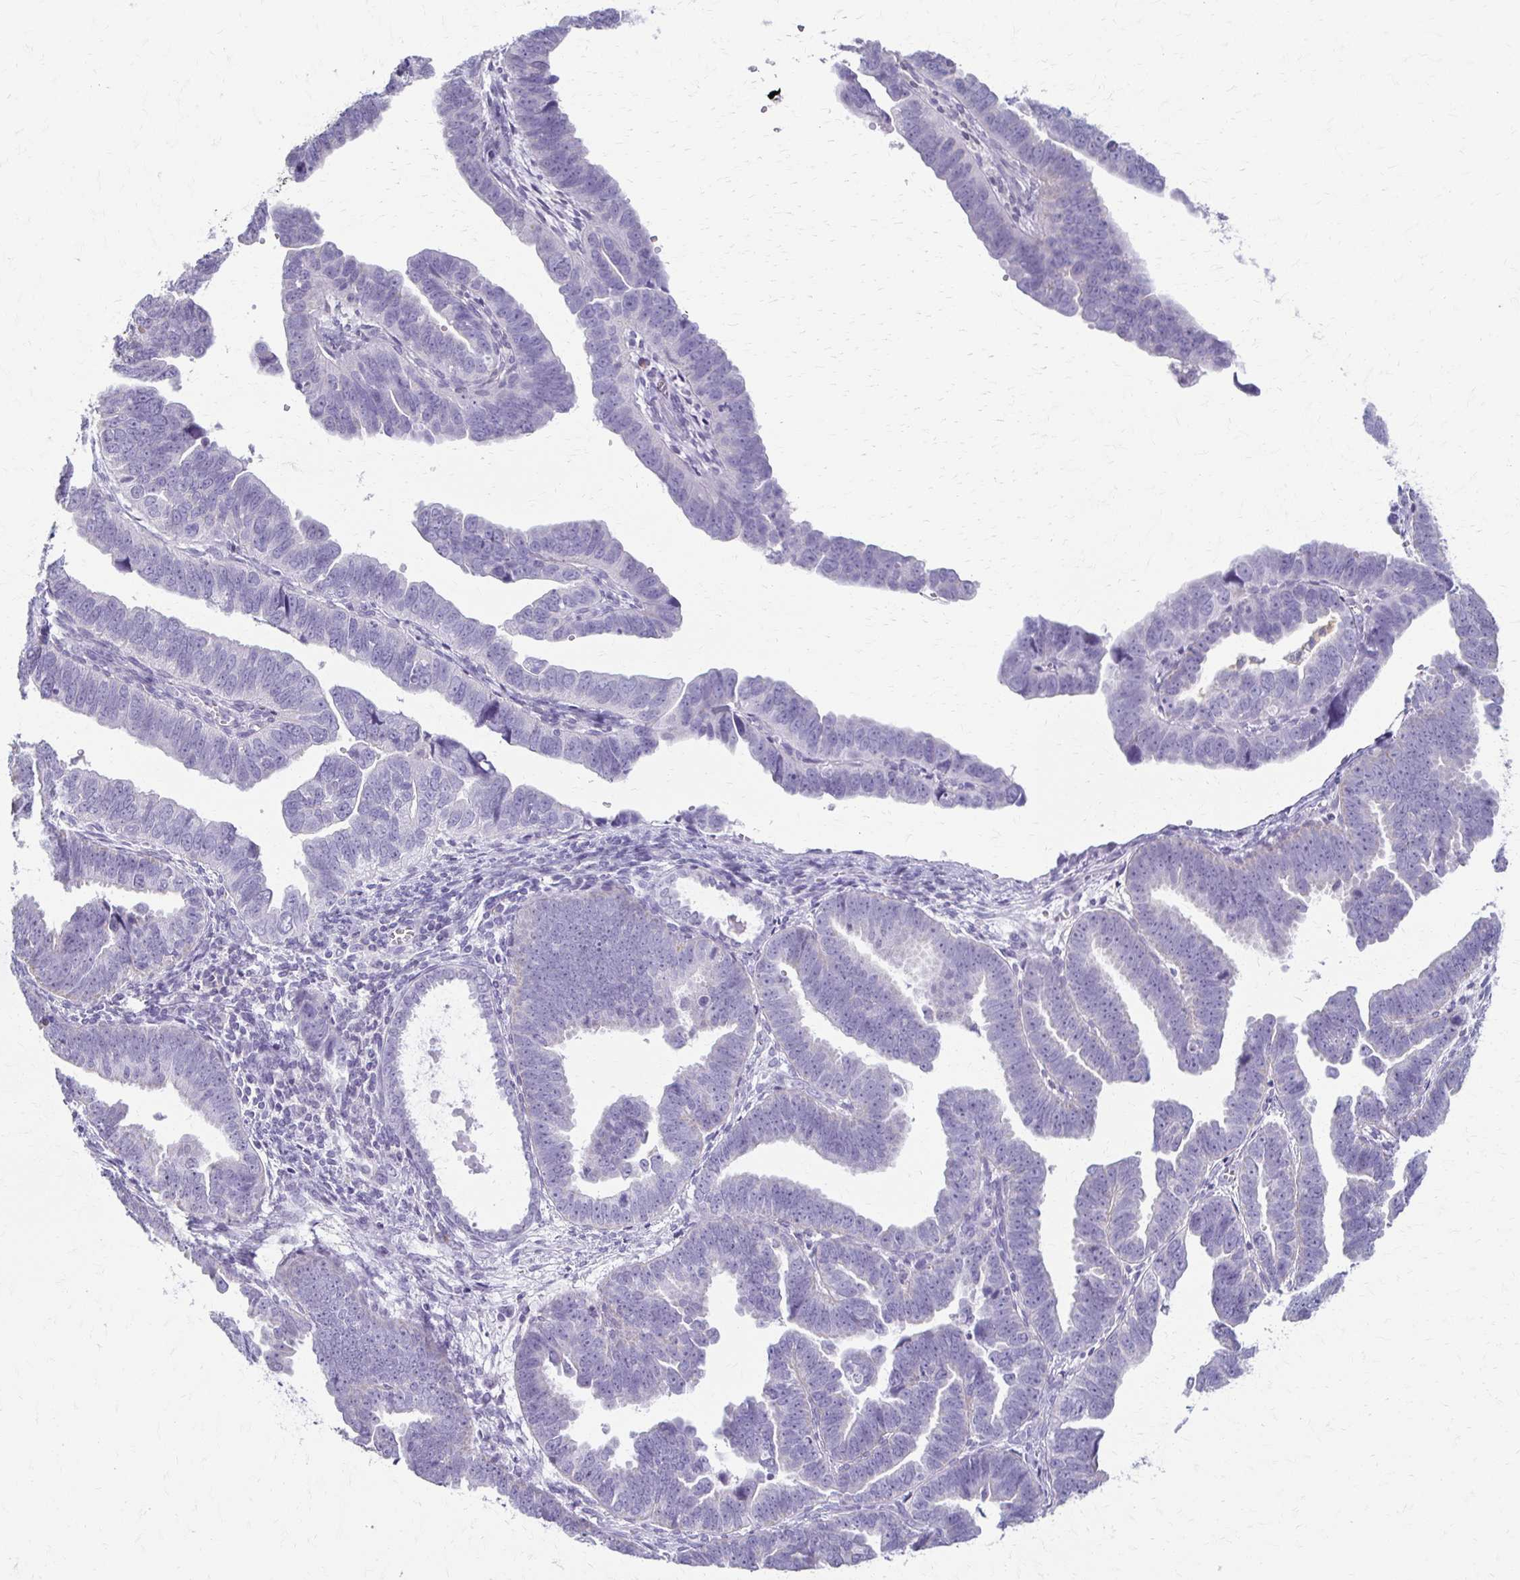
{"staining": {"intensity": "negative", "quantity": "none", "location": "none"}, "tissue": "endometrial cancer", "cell_type": "Tumor cells", "image_type": "cancer", "snomed": [{"axis": "morphology", "description": "Adenocarcinoma, NOS"}, {"axis": "topography", "description": "Endometrium"}], "caption": "Tumor cells show no significant staining in endometrial cancer.", "gene": "FCGR2B", "patient": {"sex": "female", "age": 75}}